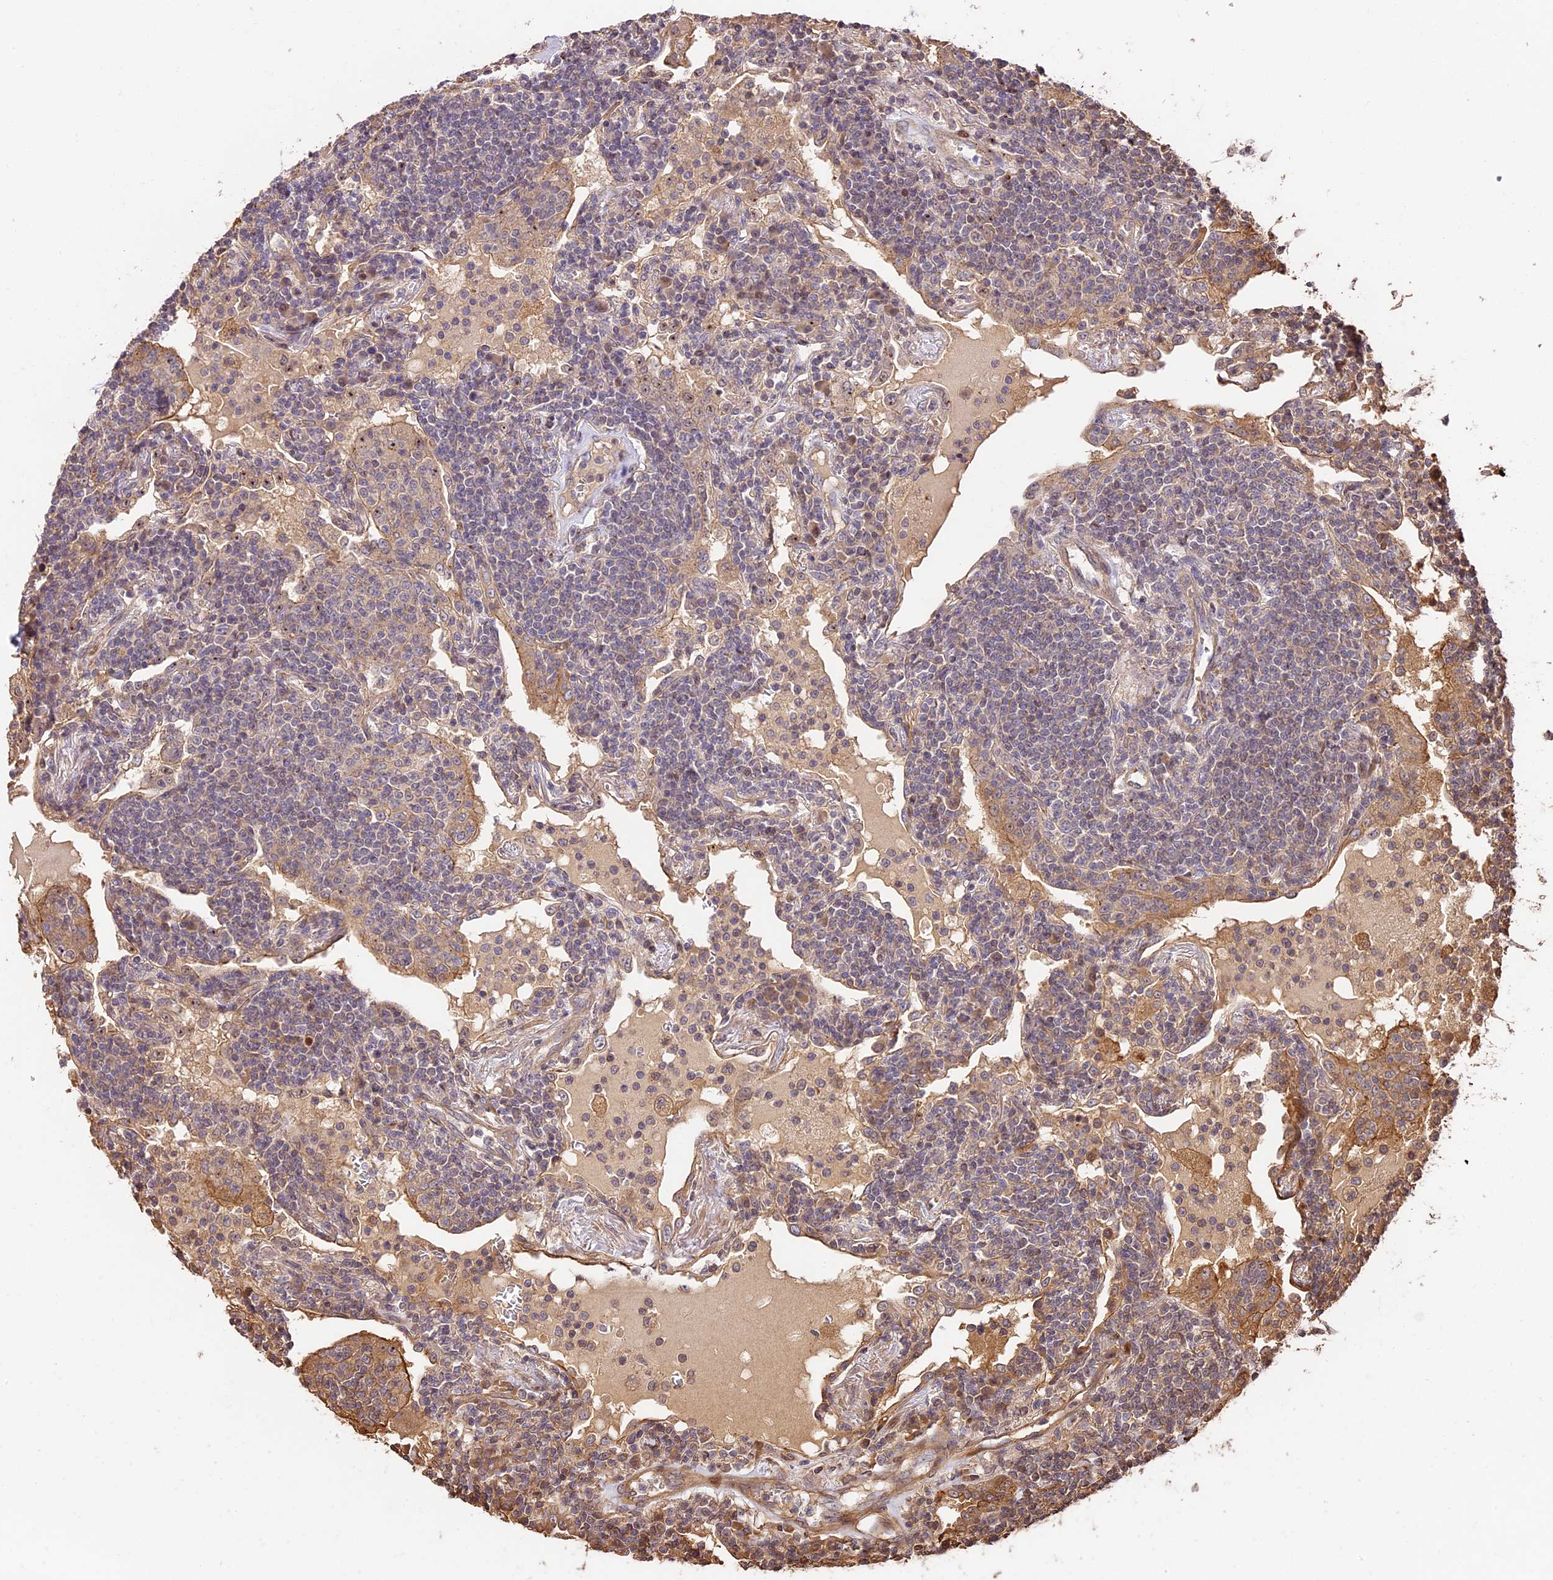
{"staining": {"intensity": "negative", "quantity": "none", "location": "none"}, "tissue": "lymphoma", "cell_type": "Tumor cells", "image_type": "cancer", "snomed": [{"axis": "morphology", "description": "Malignant lymphoma, non-Hodgkin's type, Low grade"}, {"axis": "topography", "description": "Lung"}], "caption": "IHC image of human low-grade malignant lymphoma, non-Hodgkin's type stained for a protein (brown), which reveals no staining in tumor cells.", "gene": "PPP1R37", "patient": {"sex": "female", "age": 71}}